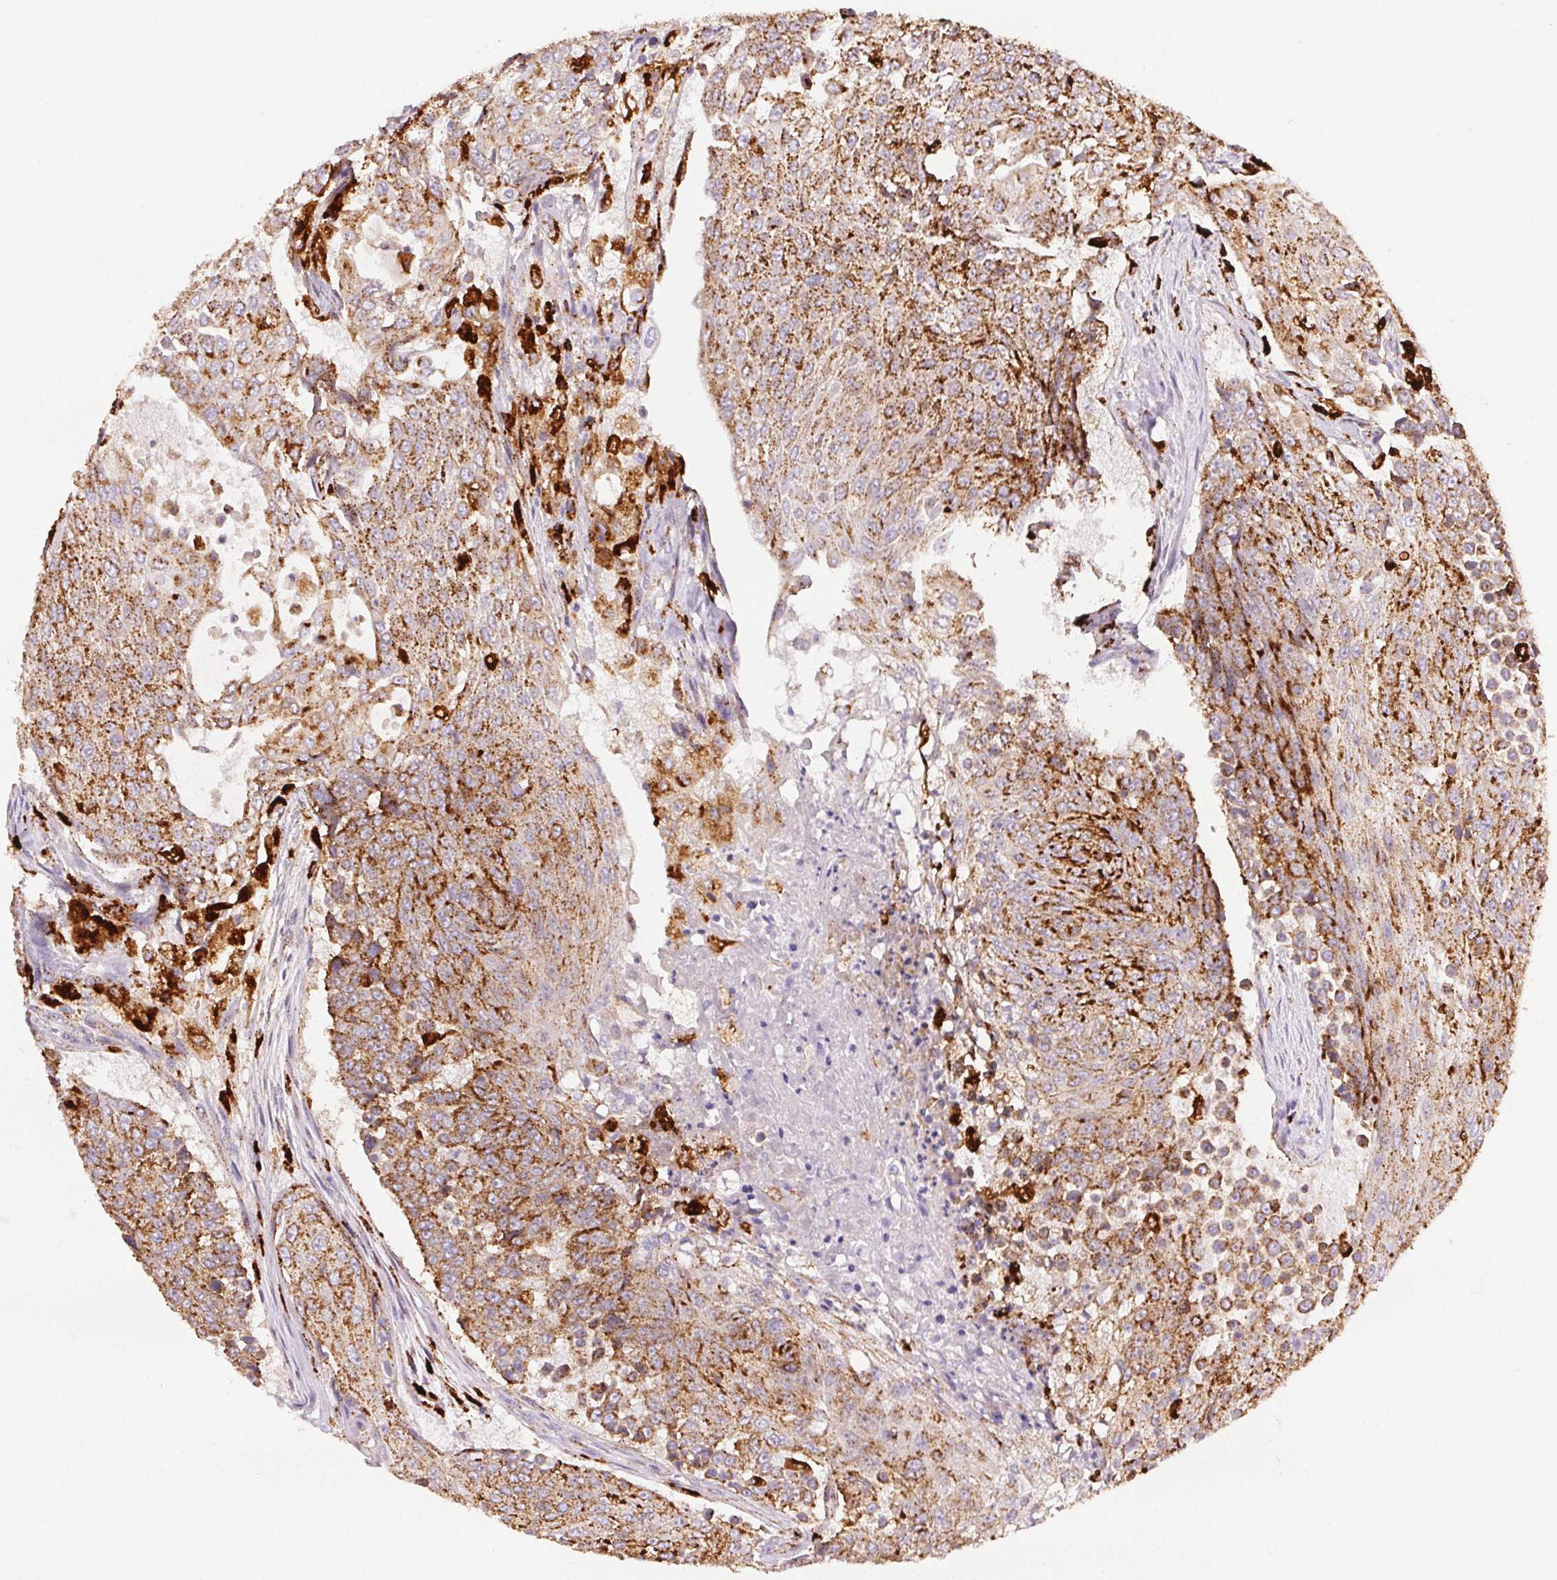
{"staining": {"intensity": "moderate", "quantity": ">75%", "location": "cytoplasmic/membranous"}, "tissue": "urothelial cancer", "cell_type": "Tumor cells", "image_type": "cancer", "snomed": [{"axis": "morphology", "description": "Urothelial carcinoma, High grade"}, {"axis": "topography", "description": "Urinary bladder"}], "caption": "A medium amount of moderate cytoplasmic/membranous staining is identified in about >75% of tumor cells in high-grade urothelial carcinoma tissue.", "gene": "SCPEP1", "patient": {"sex": "female", "age": 63}}